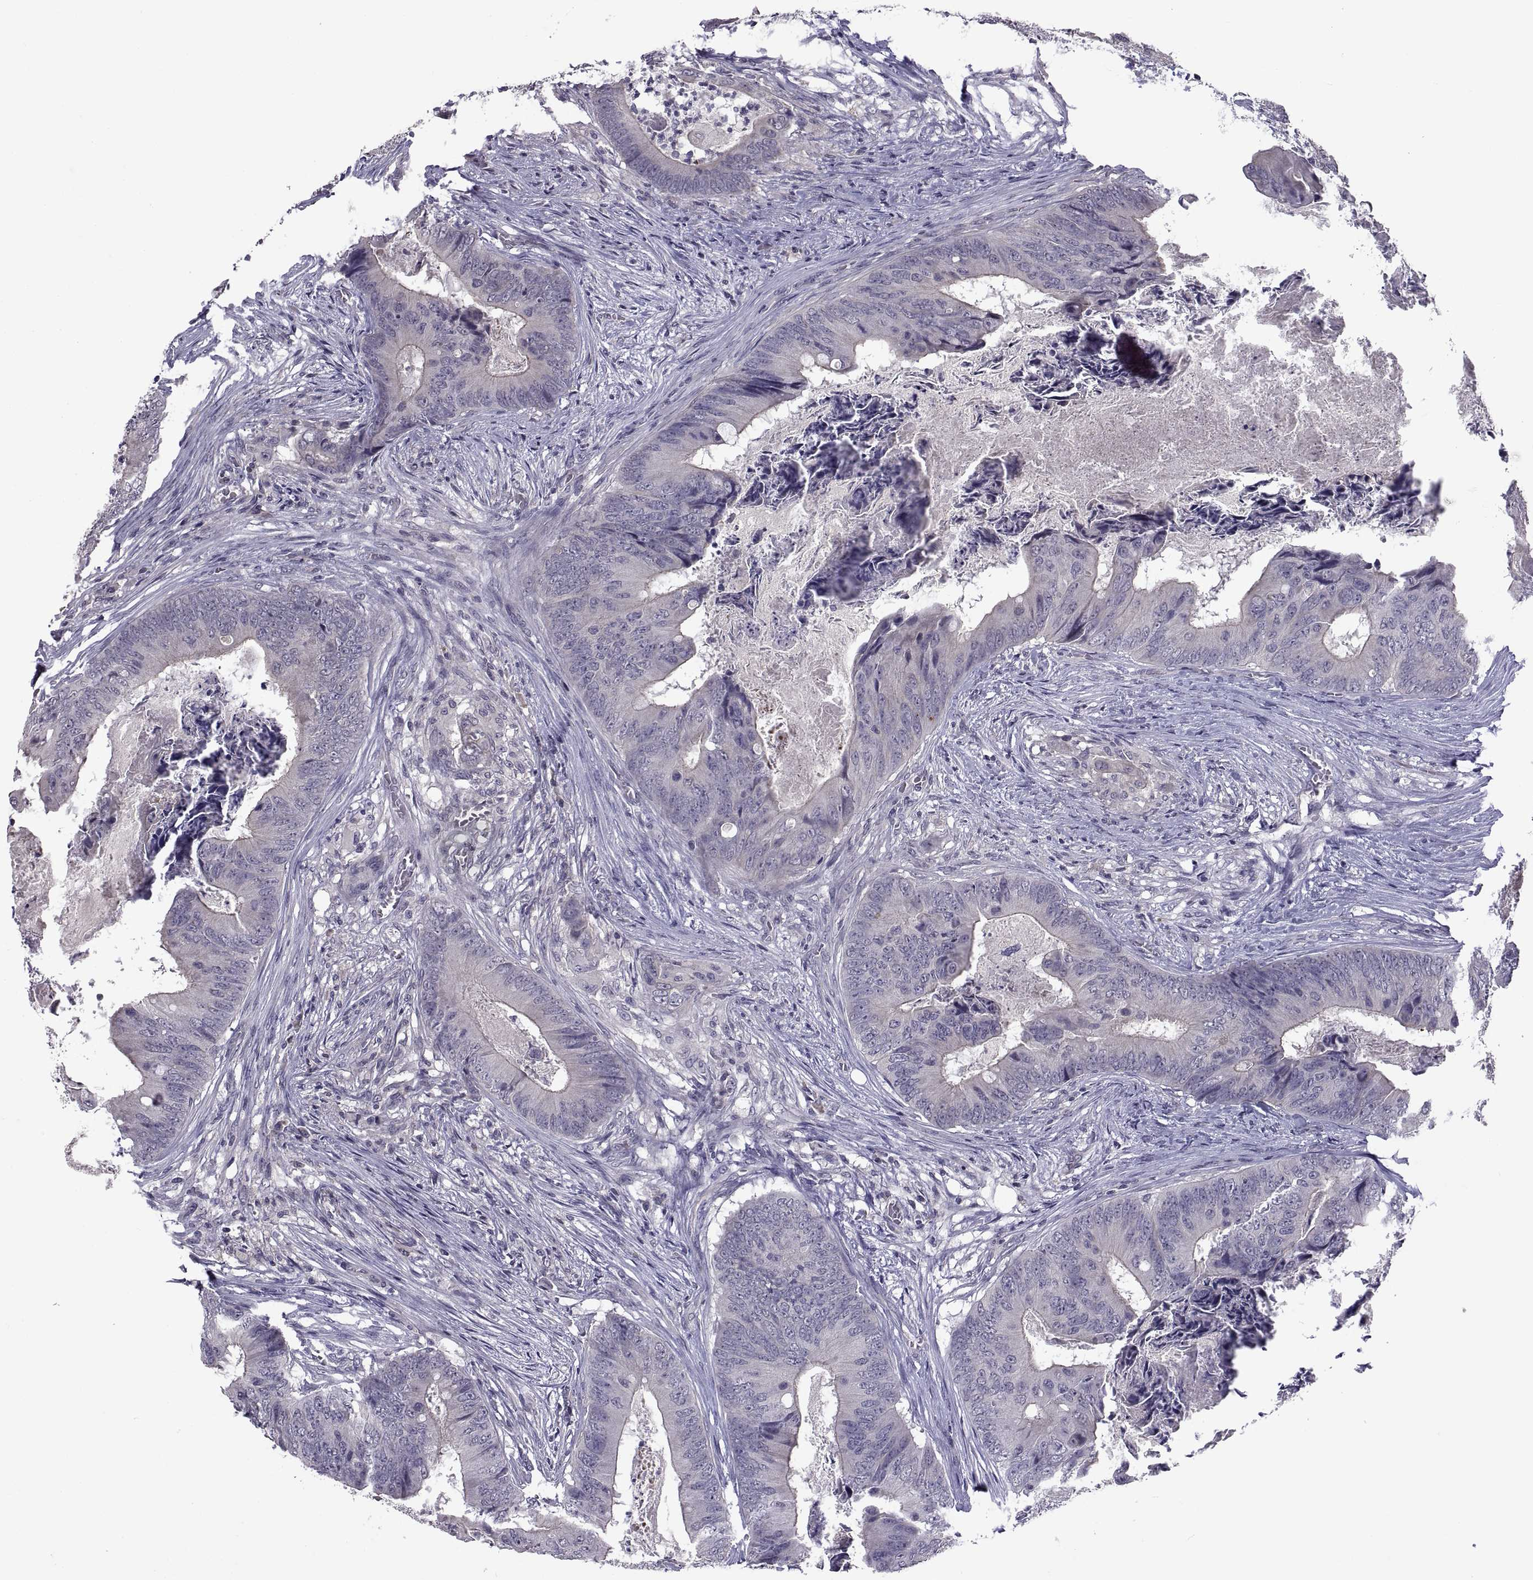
{"staining": {"intensity": "negative", "quantity": "none", "location": "none"}, "tissue": "colorectal cancer", "cell_type": "Tumor cells", "image_type": "cancer", "snomed": [{"axis": "morphology", "description": "Adenocarcinoma, NOS"}, {"axis": "topography", "description": "Colon"}], "caption": "Immunohistochemistry (IHC) image of colorectal cancer (adenocarcinoma) stained for a protein (brown), which reveals no expression in tumor cells. The staining is performed using DAB brown chromogen with nuclei counter-stained in using hematoxylin.", "gene": "NPTX2", "patient": {"sex": "male", "age": 84}}